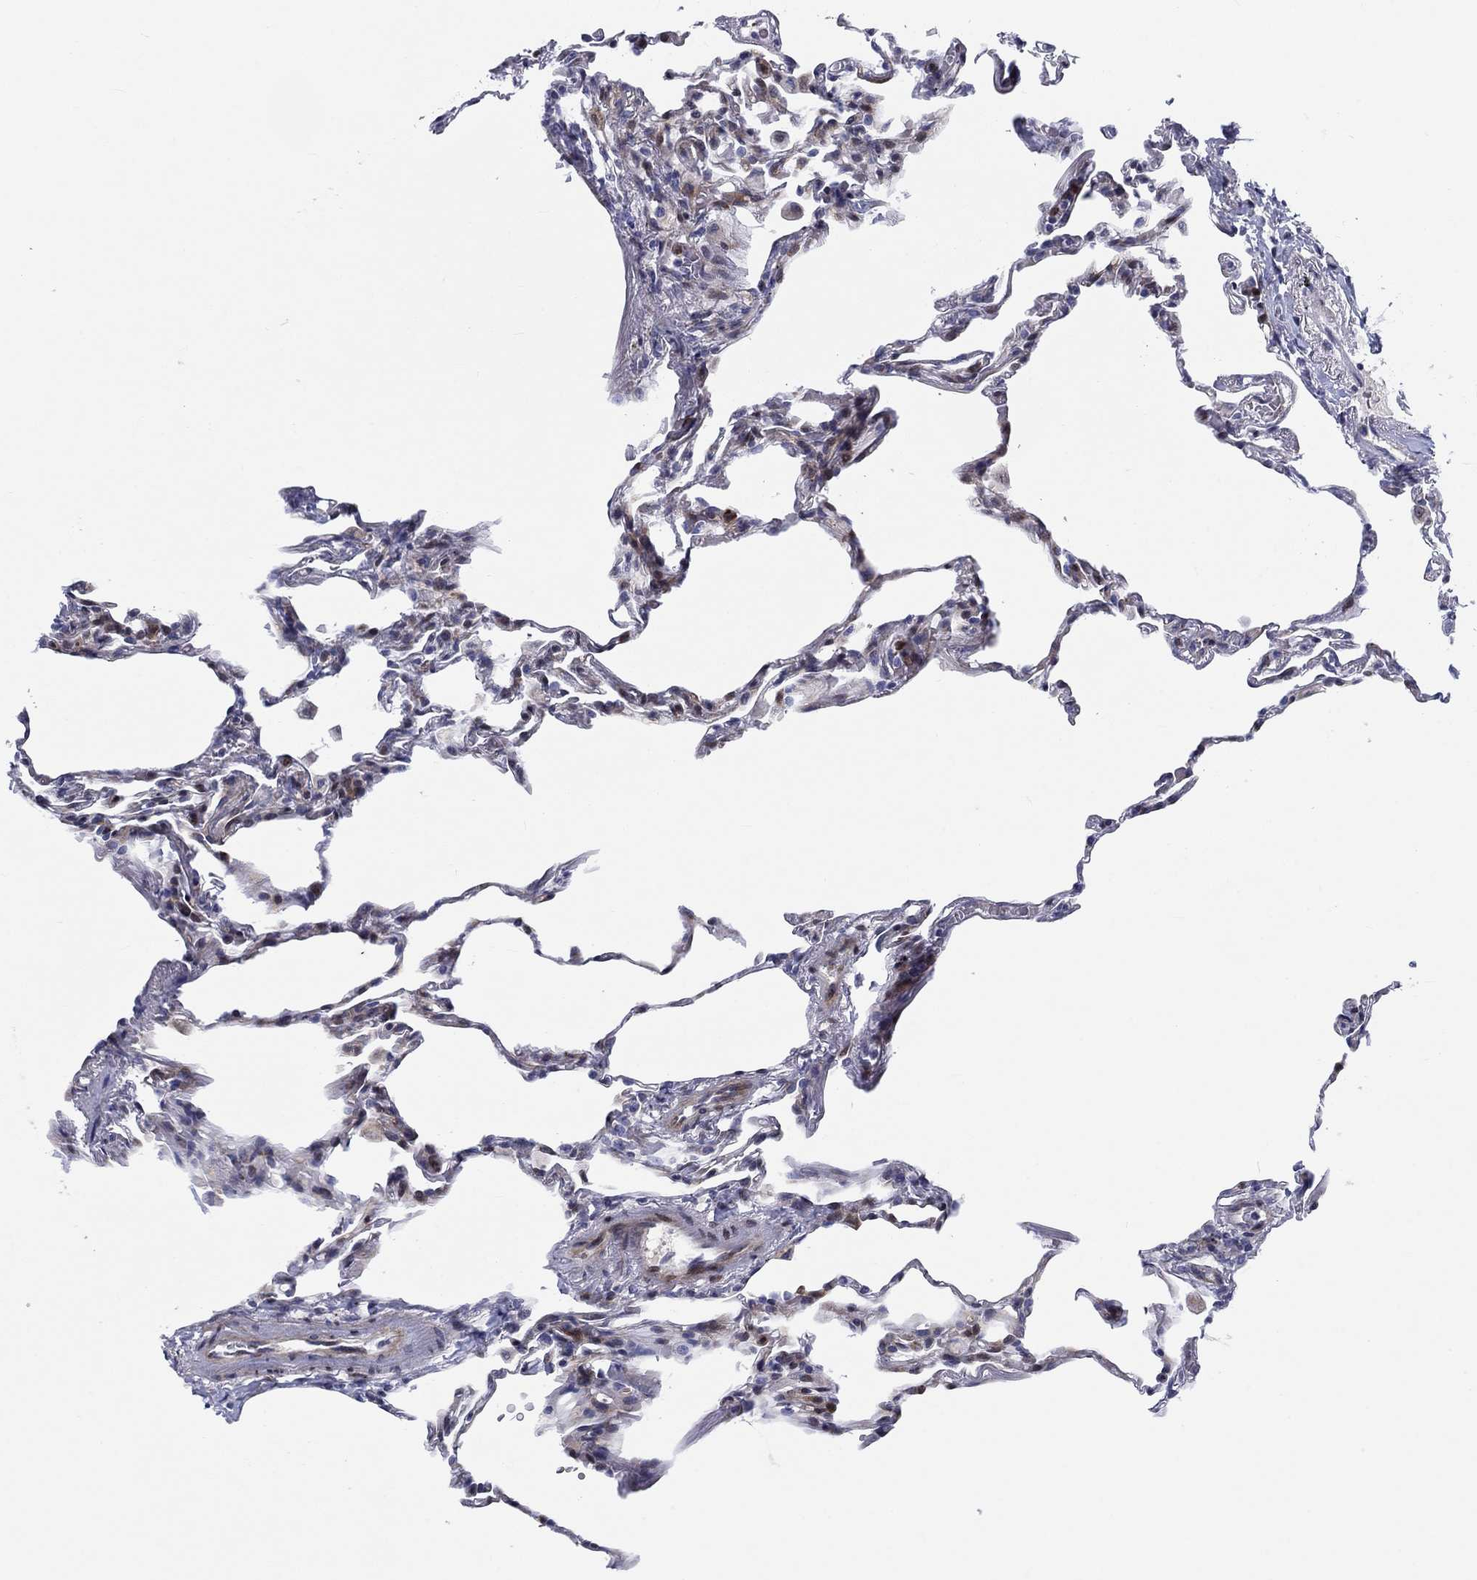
{"staining": {"intensity": "negative", "quantity": "none", "location": "none"}, "tissue": "lung", "cell_type": "Alveolar cells", "image_type": "normal", "snomed": [{"axis": "morphology", "description": "Normal tissue, NOS"}, {"axis": "topography", "description": "Lung"}], "caption": "Immunohistochemistry (IHC) photomicrograph of unremarkable lung stained for a protein (brown), which reveals no positivity in alveolar cells.", "gene": "ARHGAP36", "patient": {"sex": "female", "age": 57}}